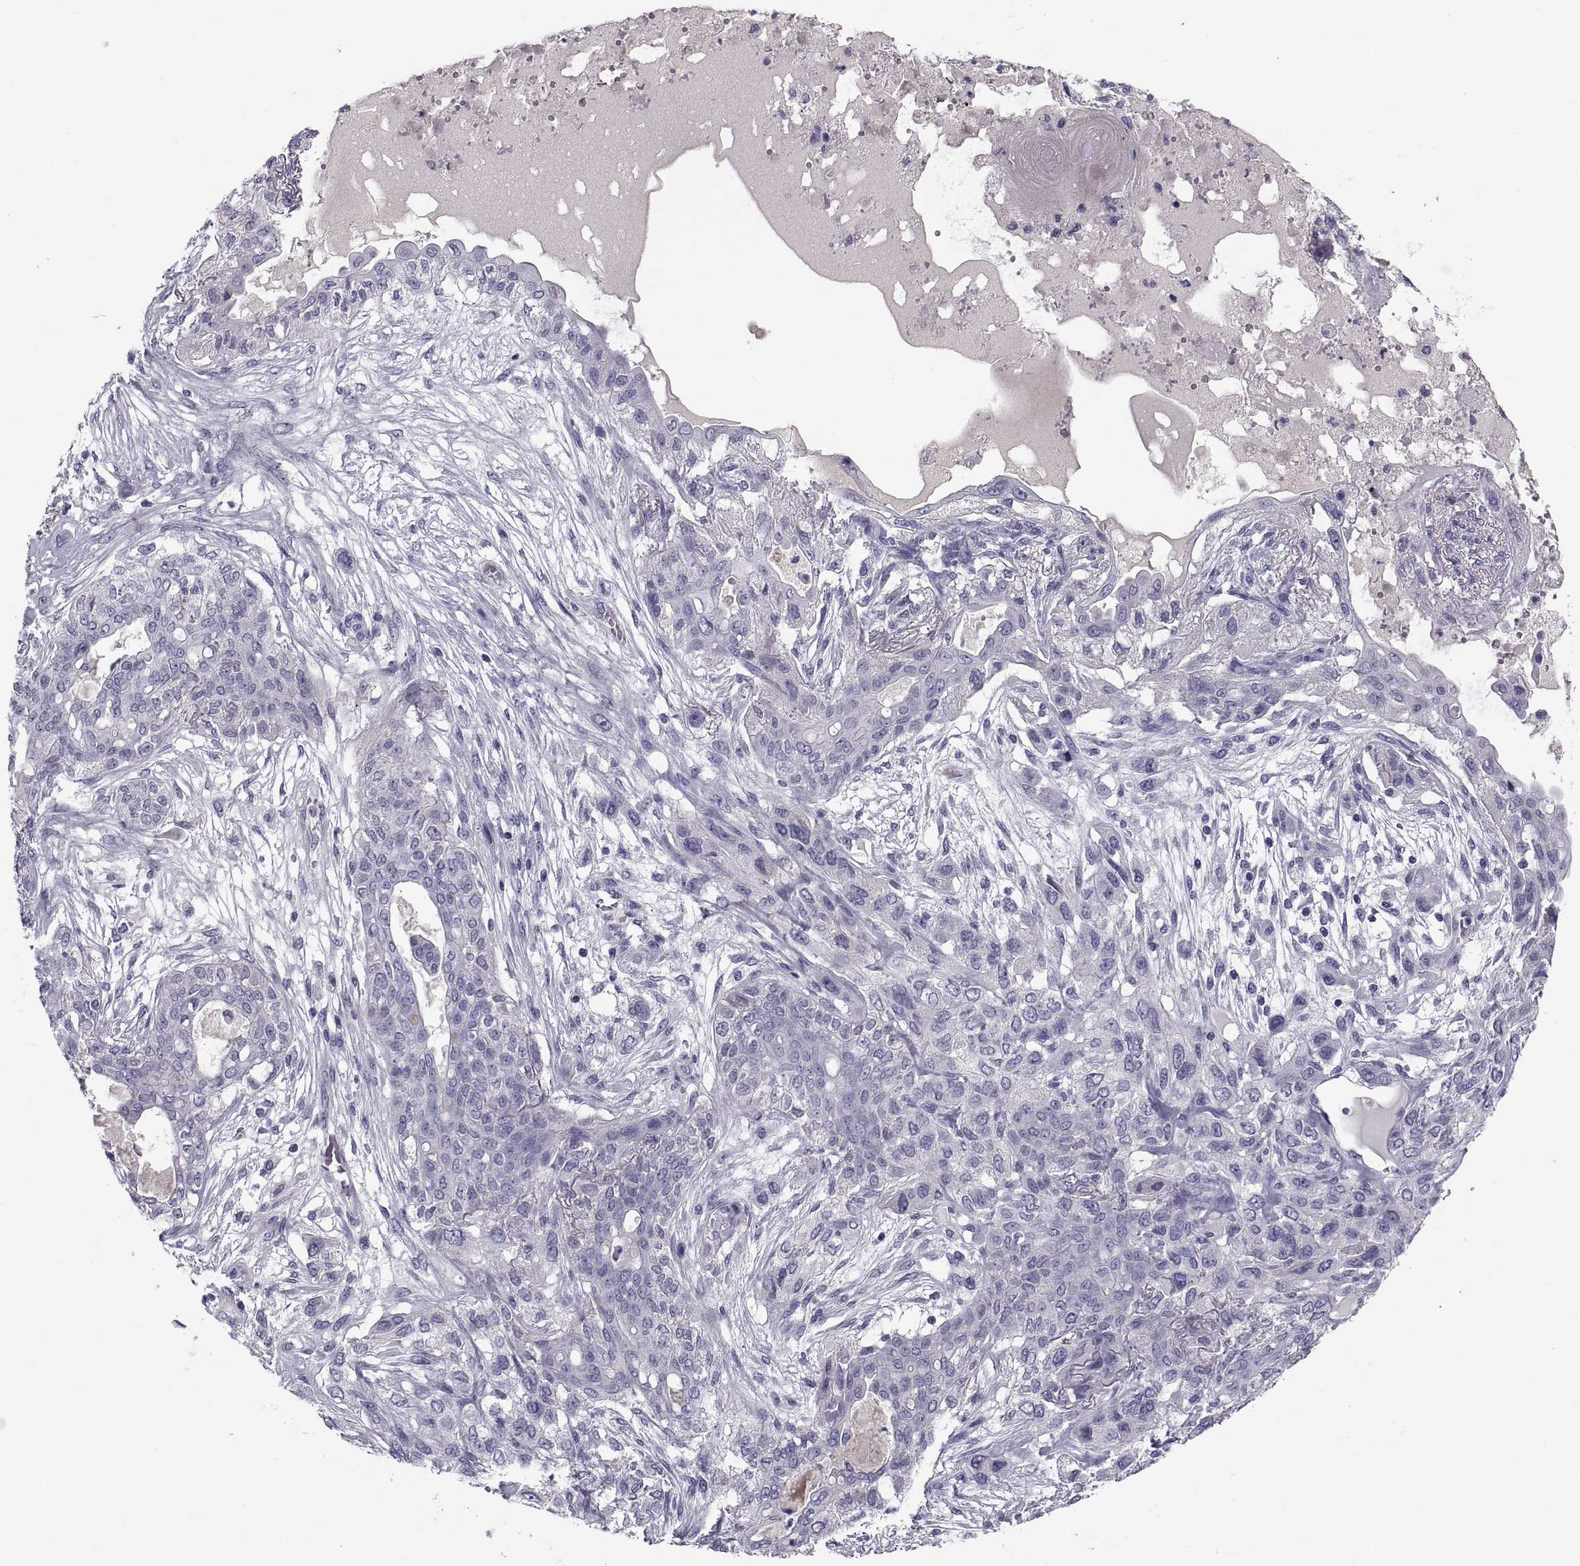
{"staining": {"intensity": "negative", "quantity": "none", "location": "none"}, "tissue": "lung cancer", "cell_type": "Tumor cells", "image_type": "cancer", "snomed": [{"axis": "morphology", "description": "Squamous cell carcinoma, NOS"}, {"axis": "topography", "description": "Lung"}], "caption": "A photomicrograph of human squamous cell carcinoma (lung) is negative for staining in tumor cells.", "gene": "PDZRN4", "patient": {"sex": "female", "age": 70}}